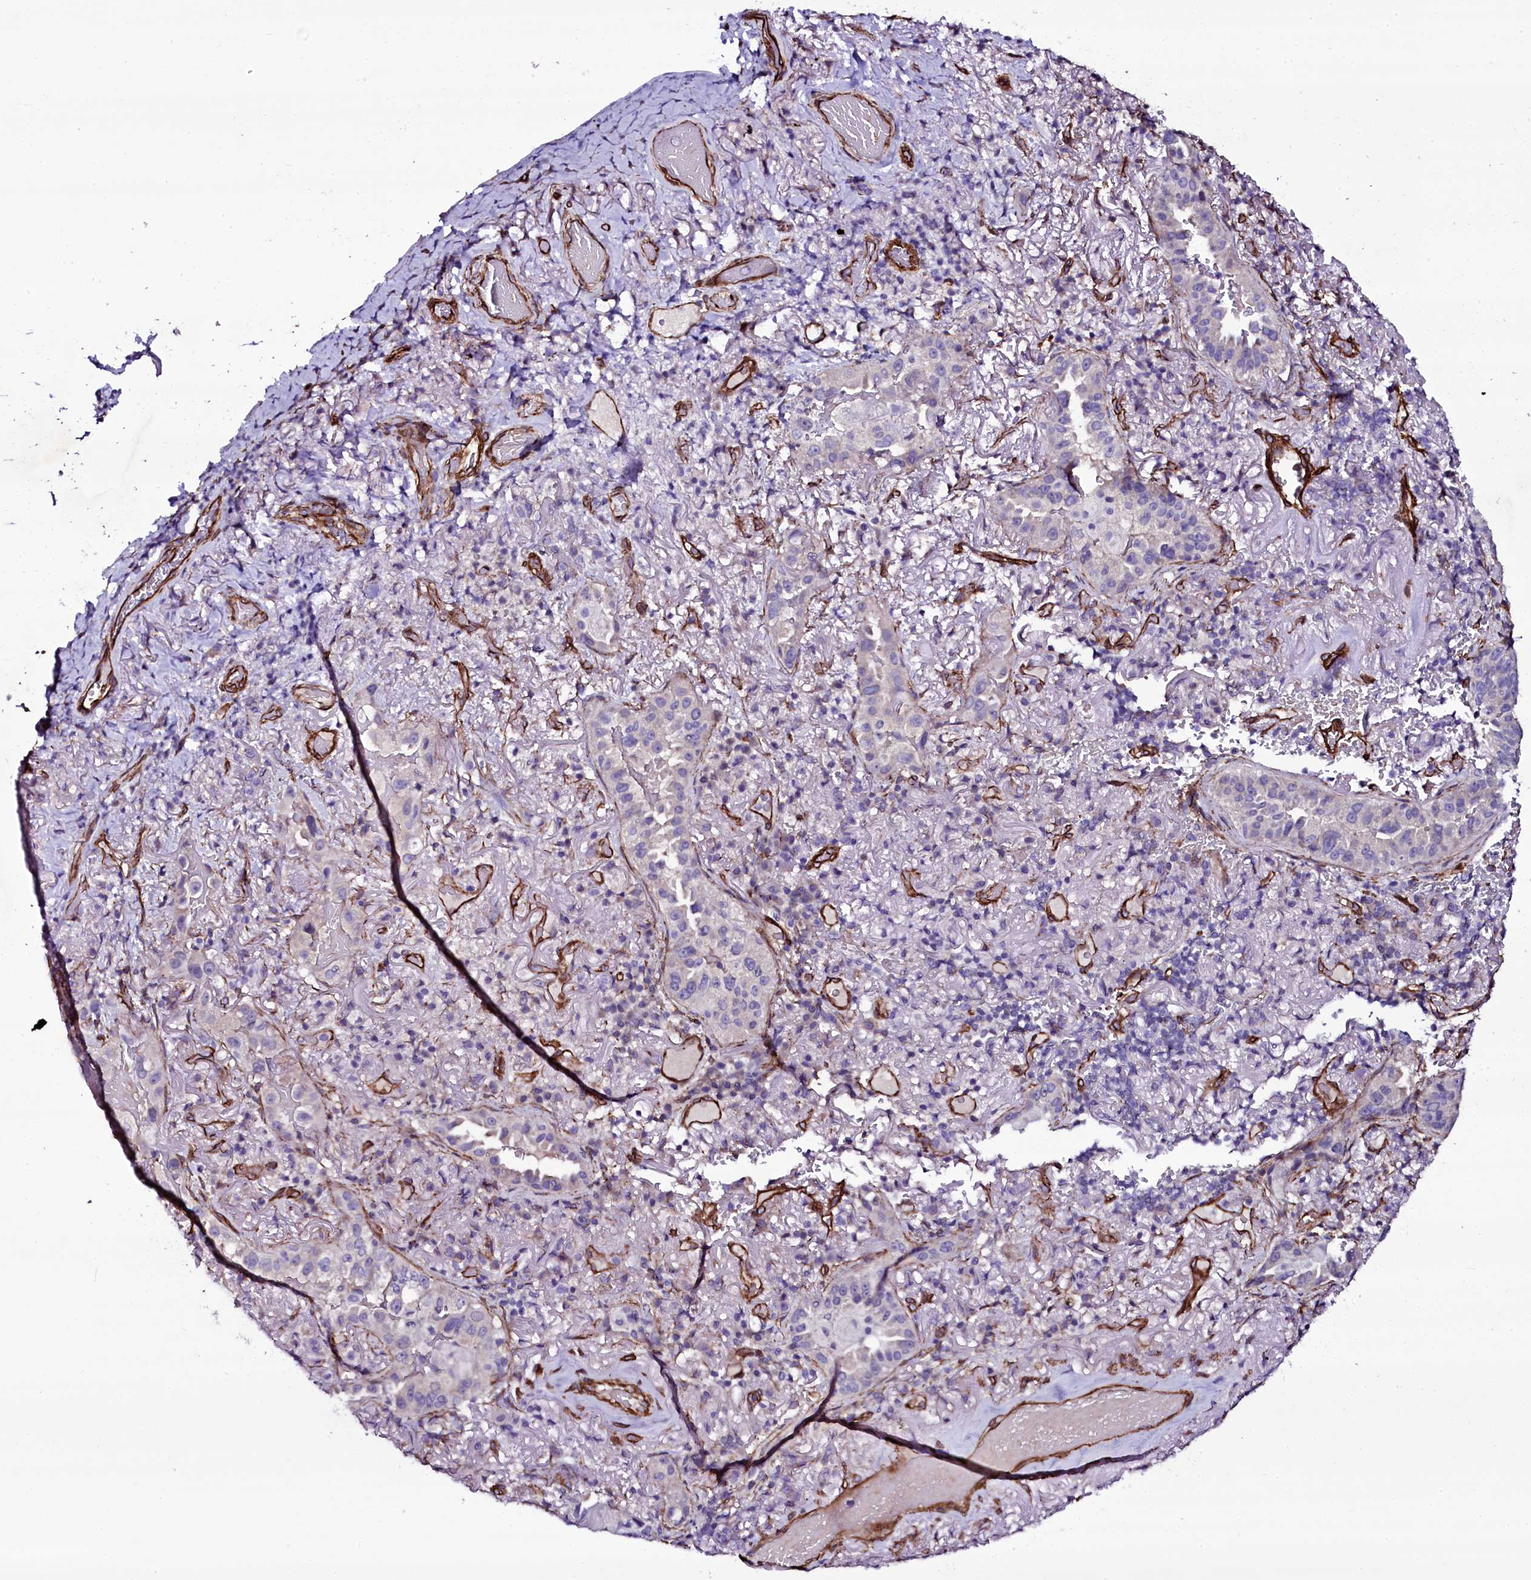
{"staining": {"intensity": "negative", "quantity": "none", "location": "none"}, "tissue": "lung cancer", "cell_type": "Tumor cells", "image_type": "cancer", "snomed": [{"axis": "morphology", "description": "Adenocarcinoma, NOS"}, {"axis": "topography", "description": "Lung"}], "caption": "DAB immunohistochemical staining of lung cancer reveals no significant positivity in tumor cells.", "gene": "MEX3C", "patient": {"sex": "female", "age": 69}}